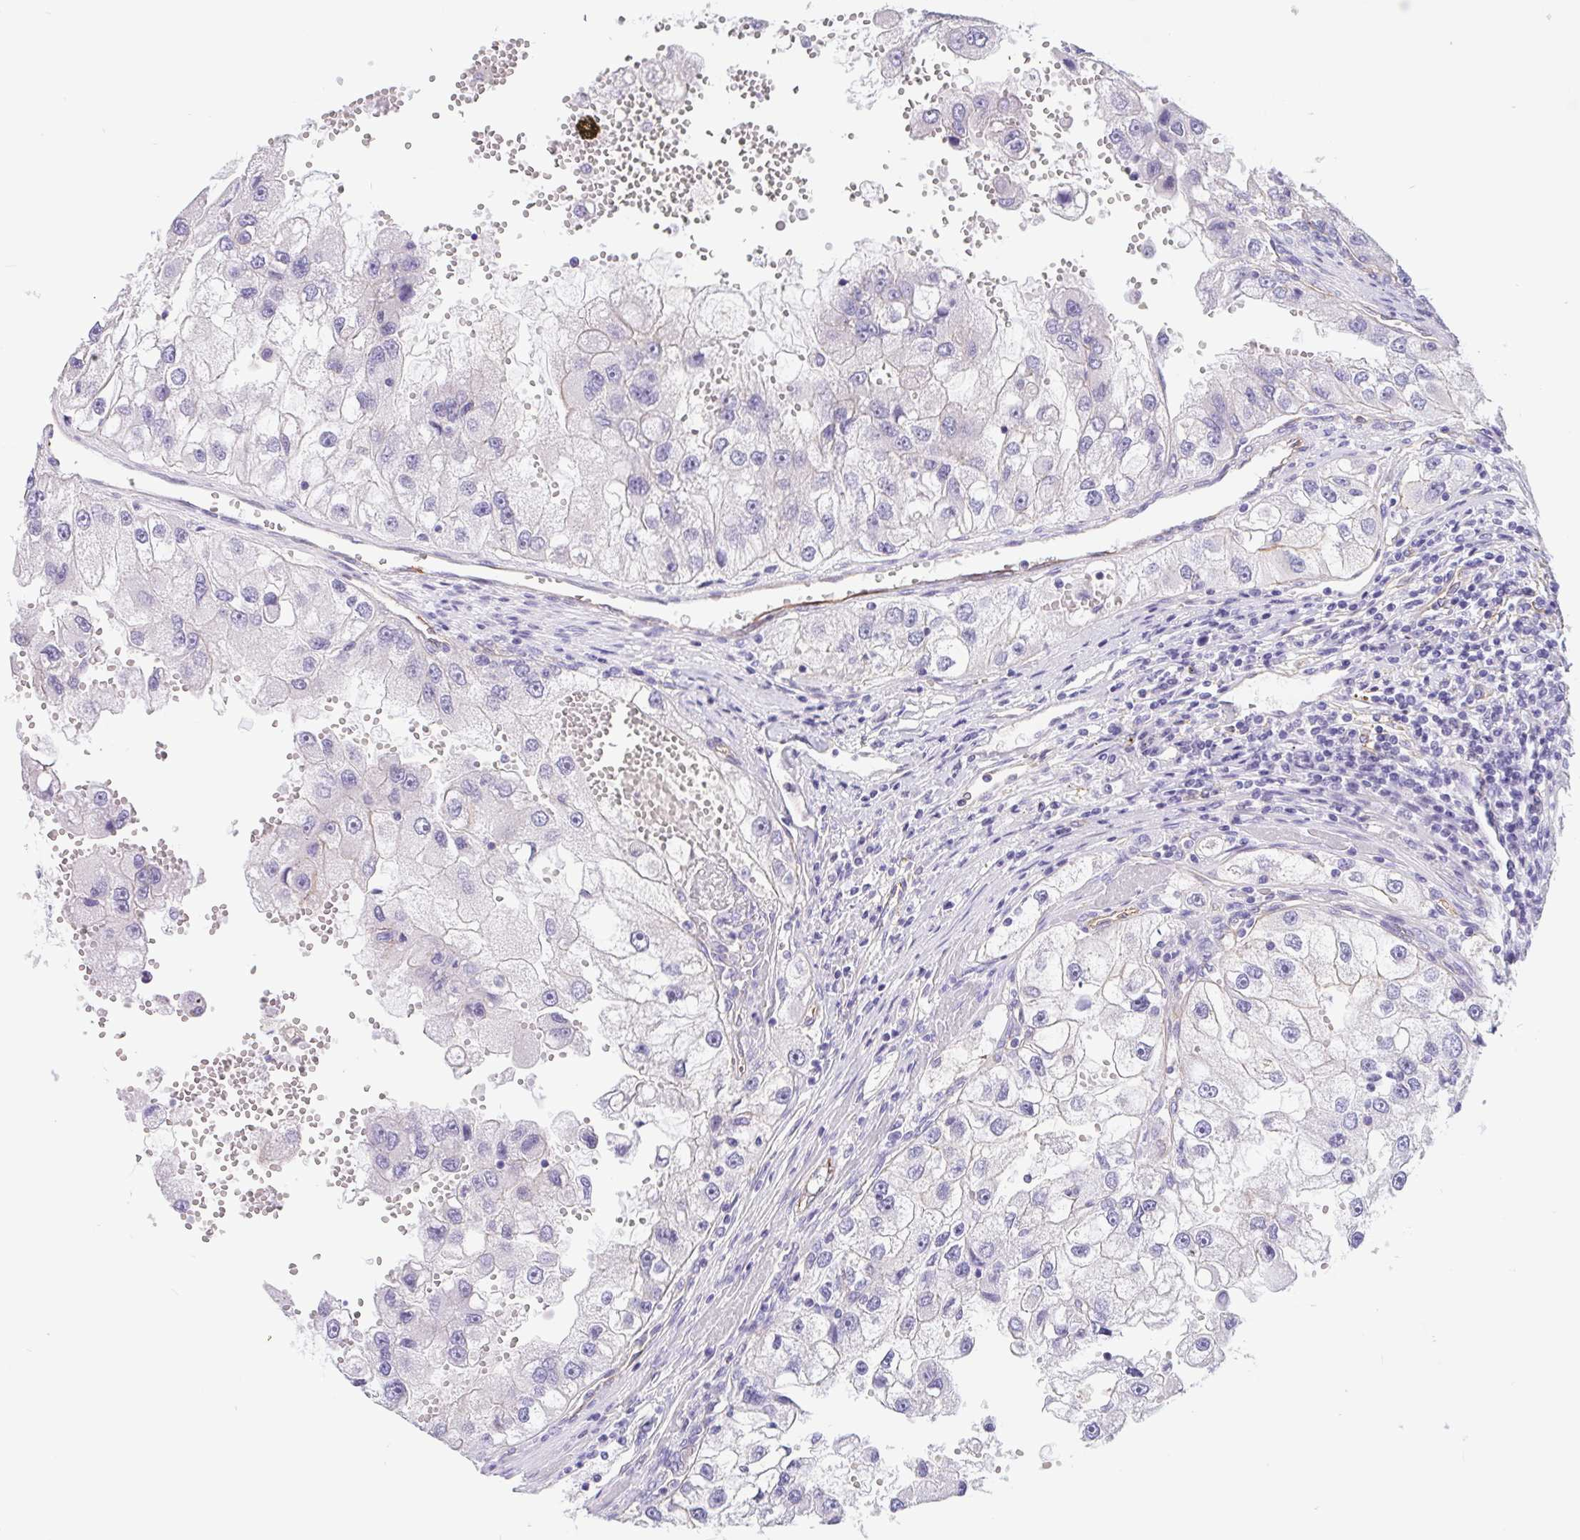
{"staining": {"intensity": "negative", "quantity": "none", "location": "none"}, "tissue": "renal cancer", "cell_type": "Tumor cells", "image_type": "cancer", "snomed": [{"axis": "morphology", "description": "Adenocarcinoma, NOS"}, {"axis": "topography", "description": "Kidney"}], "caption": "High power microscopy image of an immunohistochemistry (IHC) histopathology image of renal adenocarcinoma, revealing no significant staining in tumor cells.", "gene": "LIMCH1", "patient": {"sex": "male", "age": 63}}